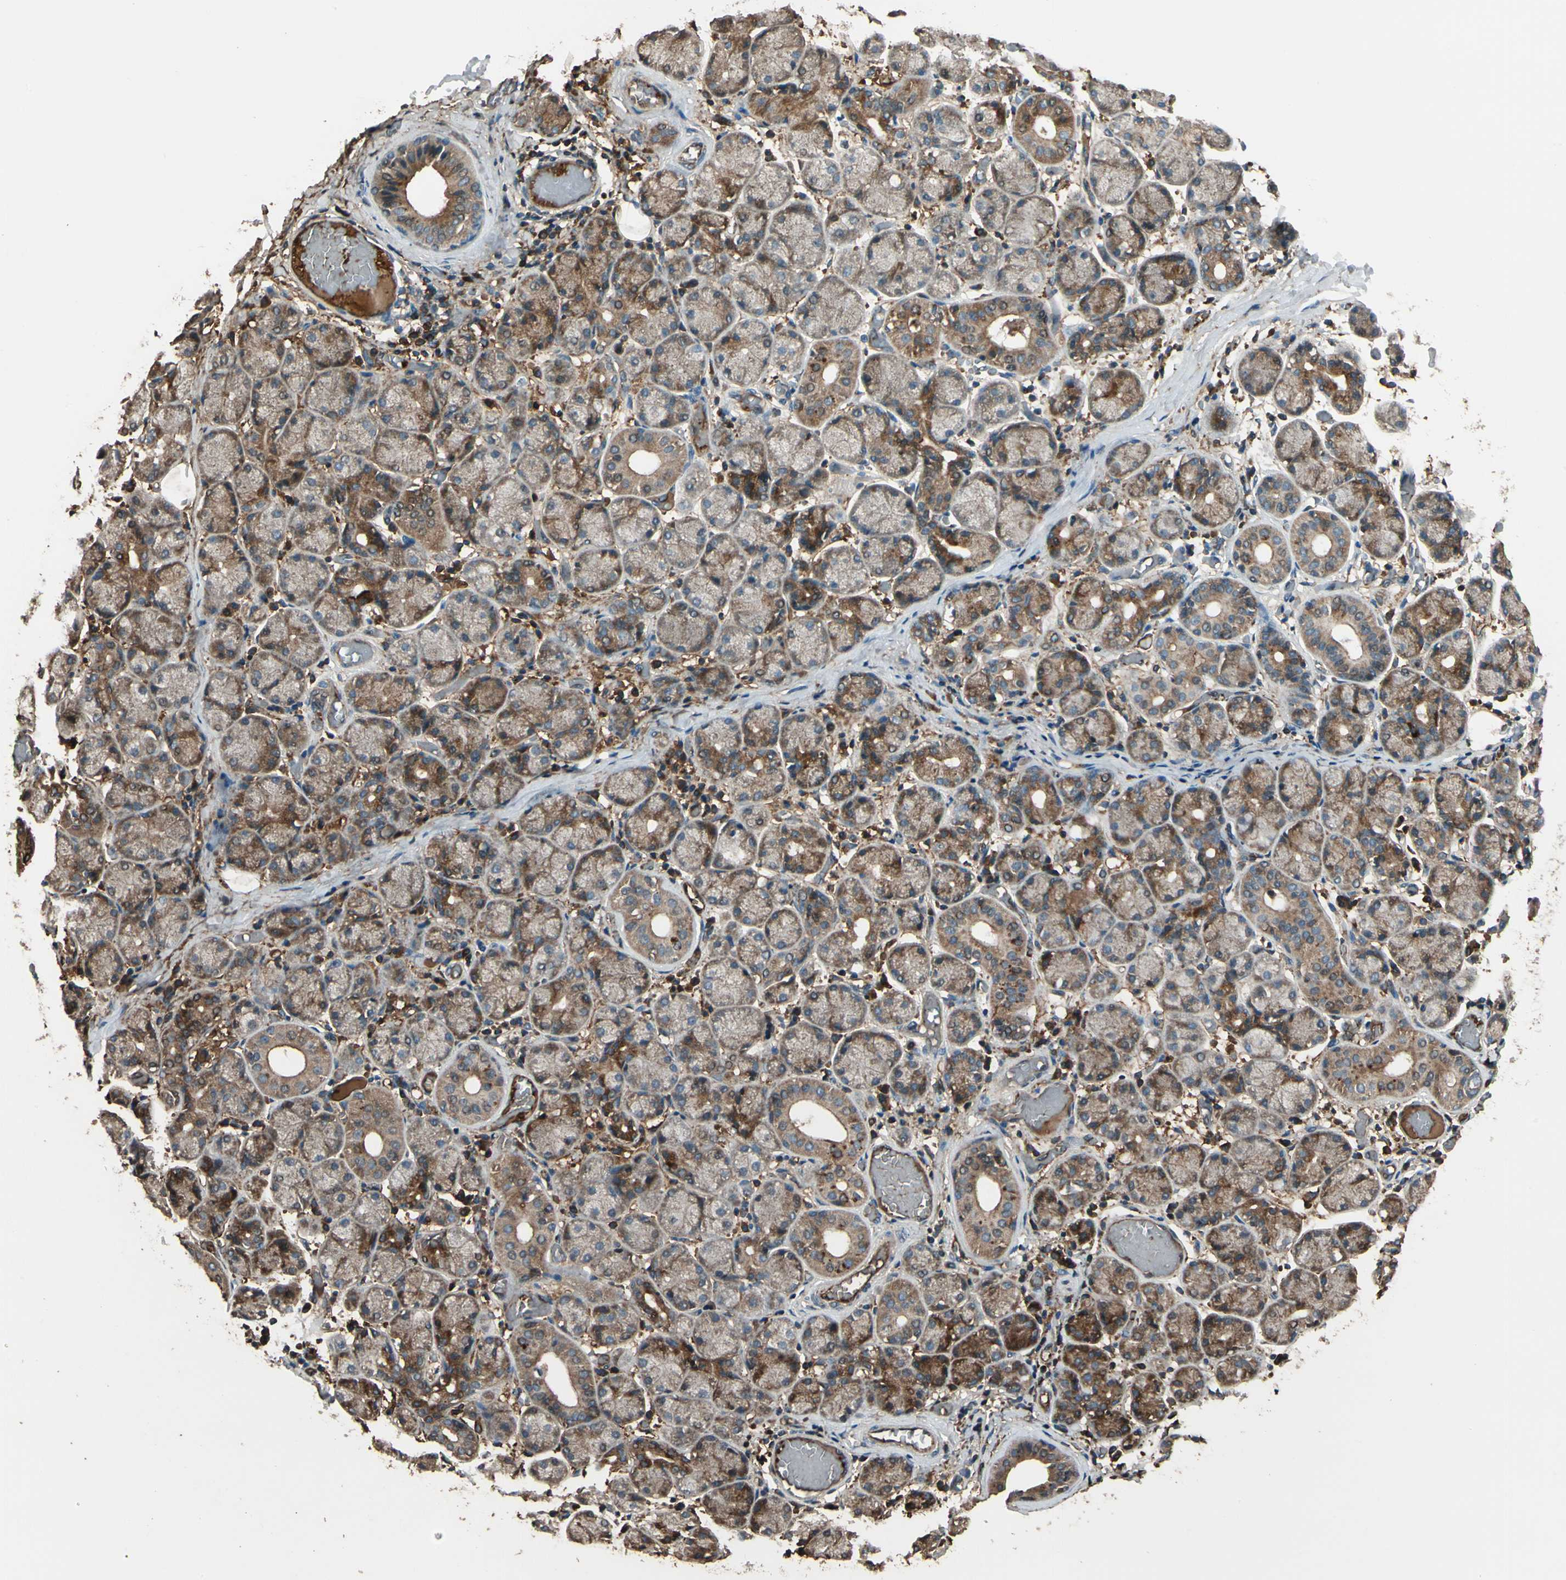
{"staining": {"intensity": "moderate", "quantity": "25%-75%", "location": "cytoplasmic/membranous"}, "tissue": "salivary gland", "cell_type": "Glandular cells", "image_type": "normal", "snomed": [{"axis": "morphology", "description": "Normal tissue, NOS"}, {"axis": "topography", "description": "Salivary gland"}], "caption": "This photomicrograph exhibits immunohistochemistry staining of benign salivary gland, with medium moderate cytoplasmic/membranous positivity in approximately 25%-75% of glandular cells.", "gene": "STX11", "patient": {"sex": "female", "age": 24}}